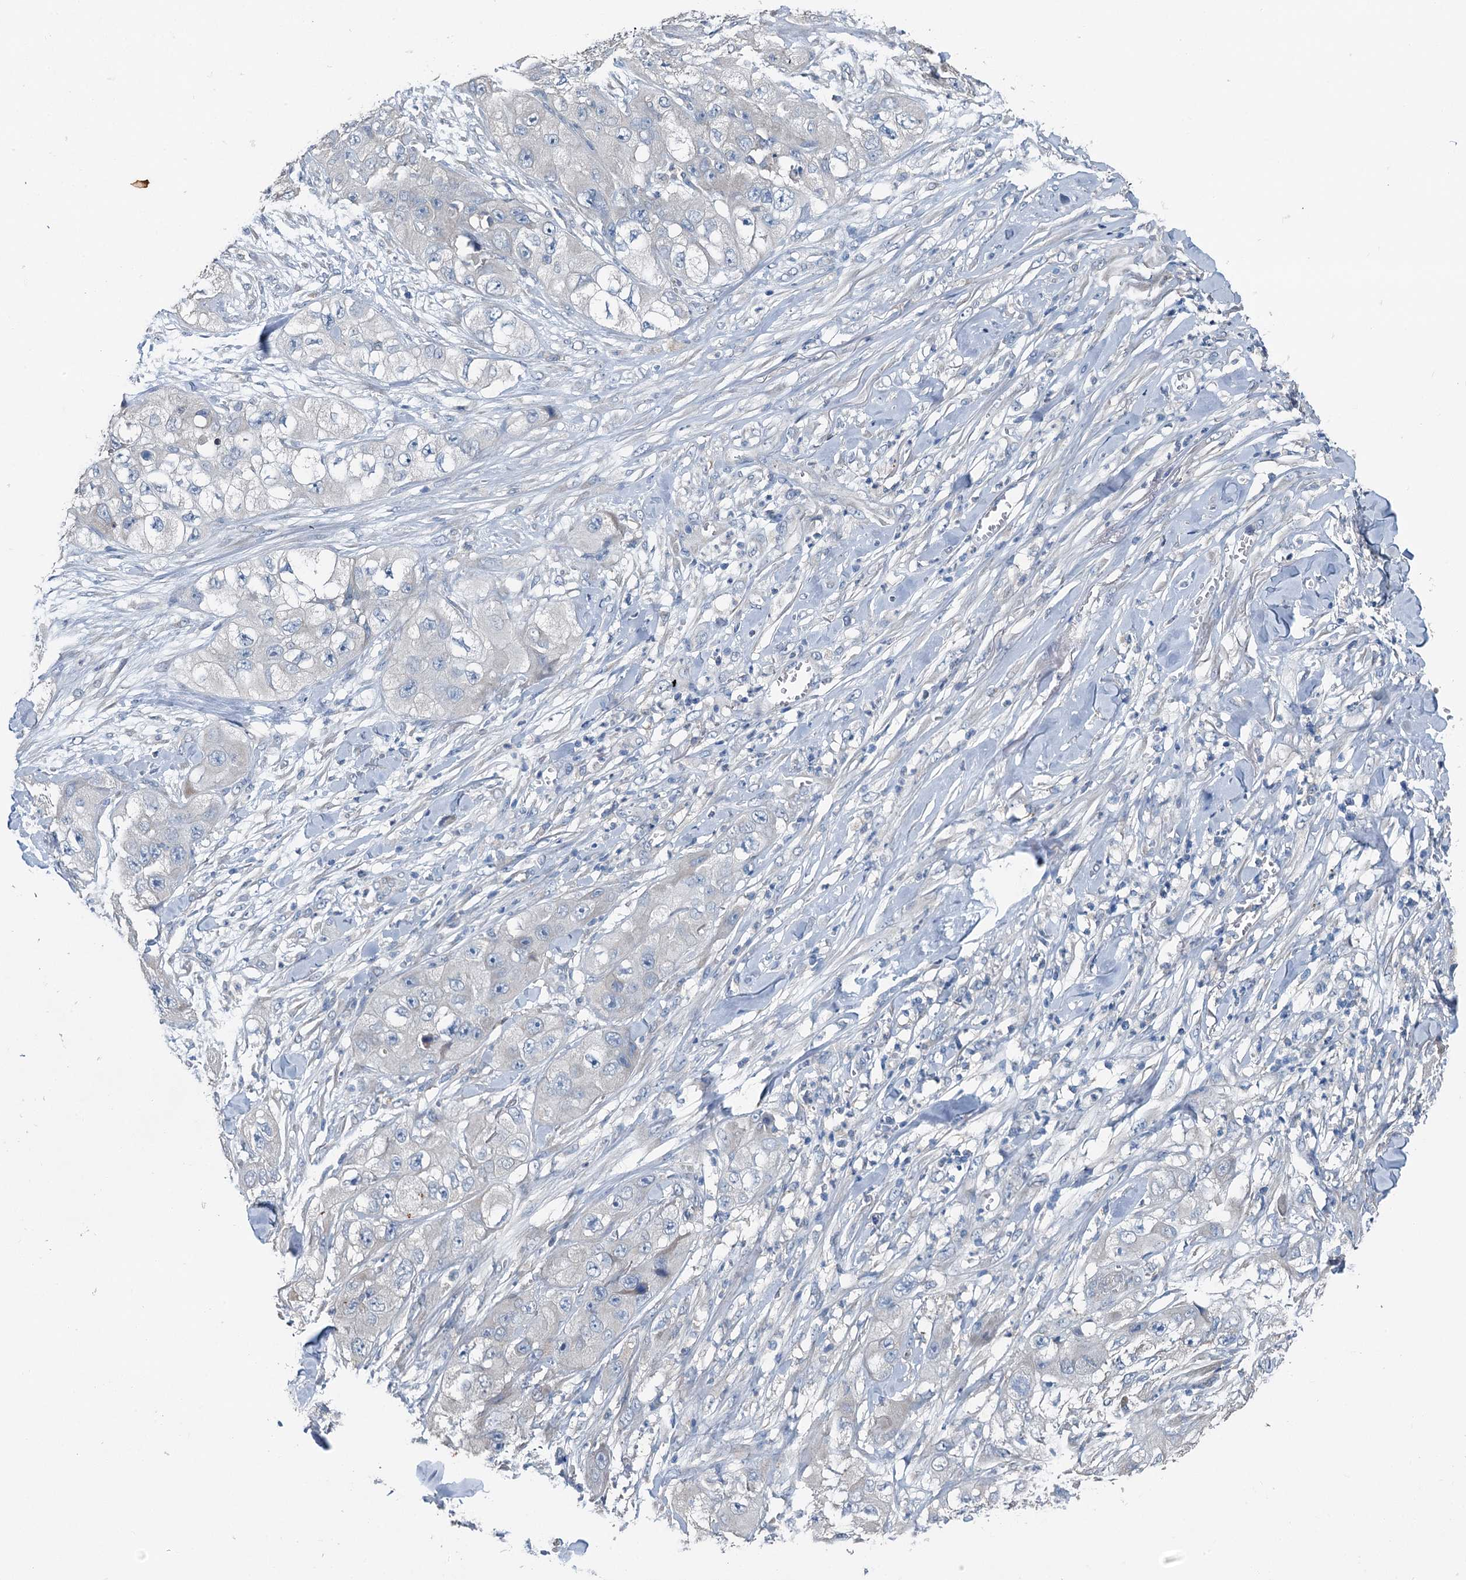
{"staining": {"intensity": "negative", "quantity": "none", "location": "none"}, "tissue": "skin cancer", "cell_type": "Tumor cells", "image_type": "cancer", "snomed": [{"axis": "morphology", "description": "Squamous cell carcinoma, NOS"}, {"axis": "topography", "description": "Skin"}, {"axis": "topography", "description": "Subcutis"}], "caption": "Skin cancer stained for a protein using IHC demonstrates no staining tumor cells.", "gene": "C6orf120", "patient": {"sex": "male", "age": 73}}